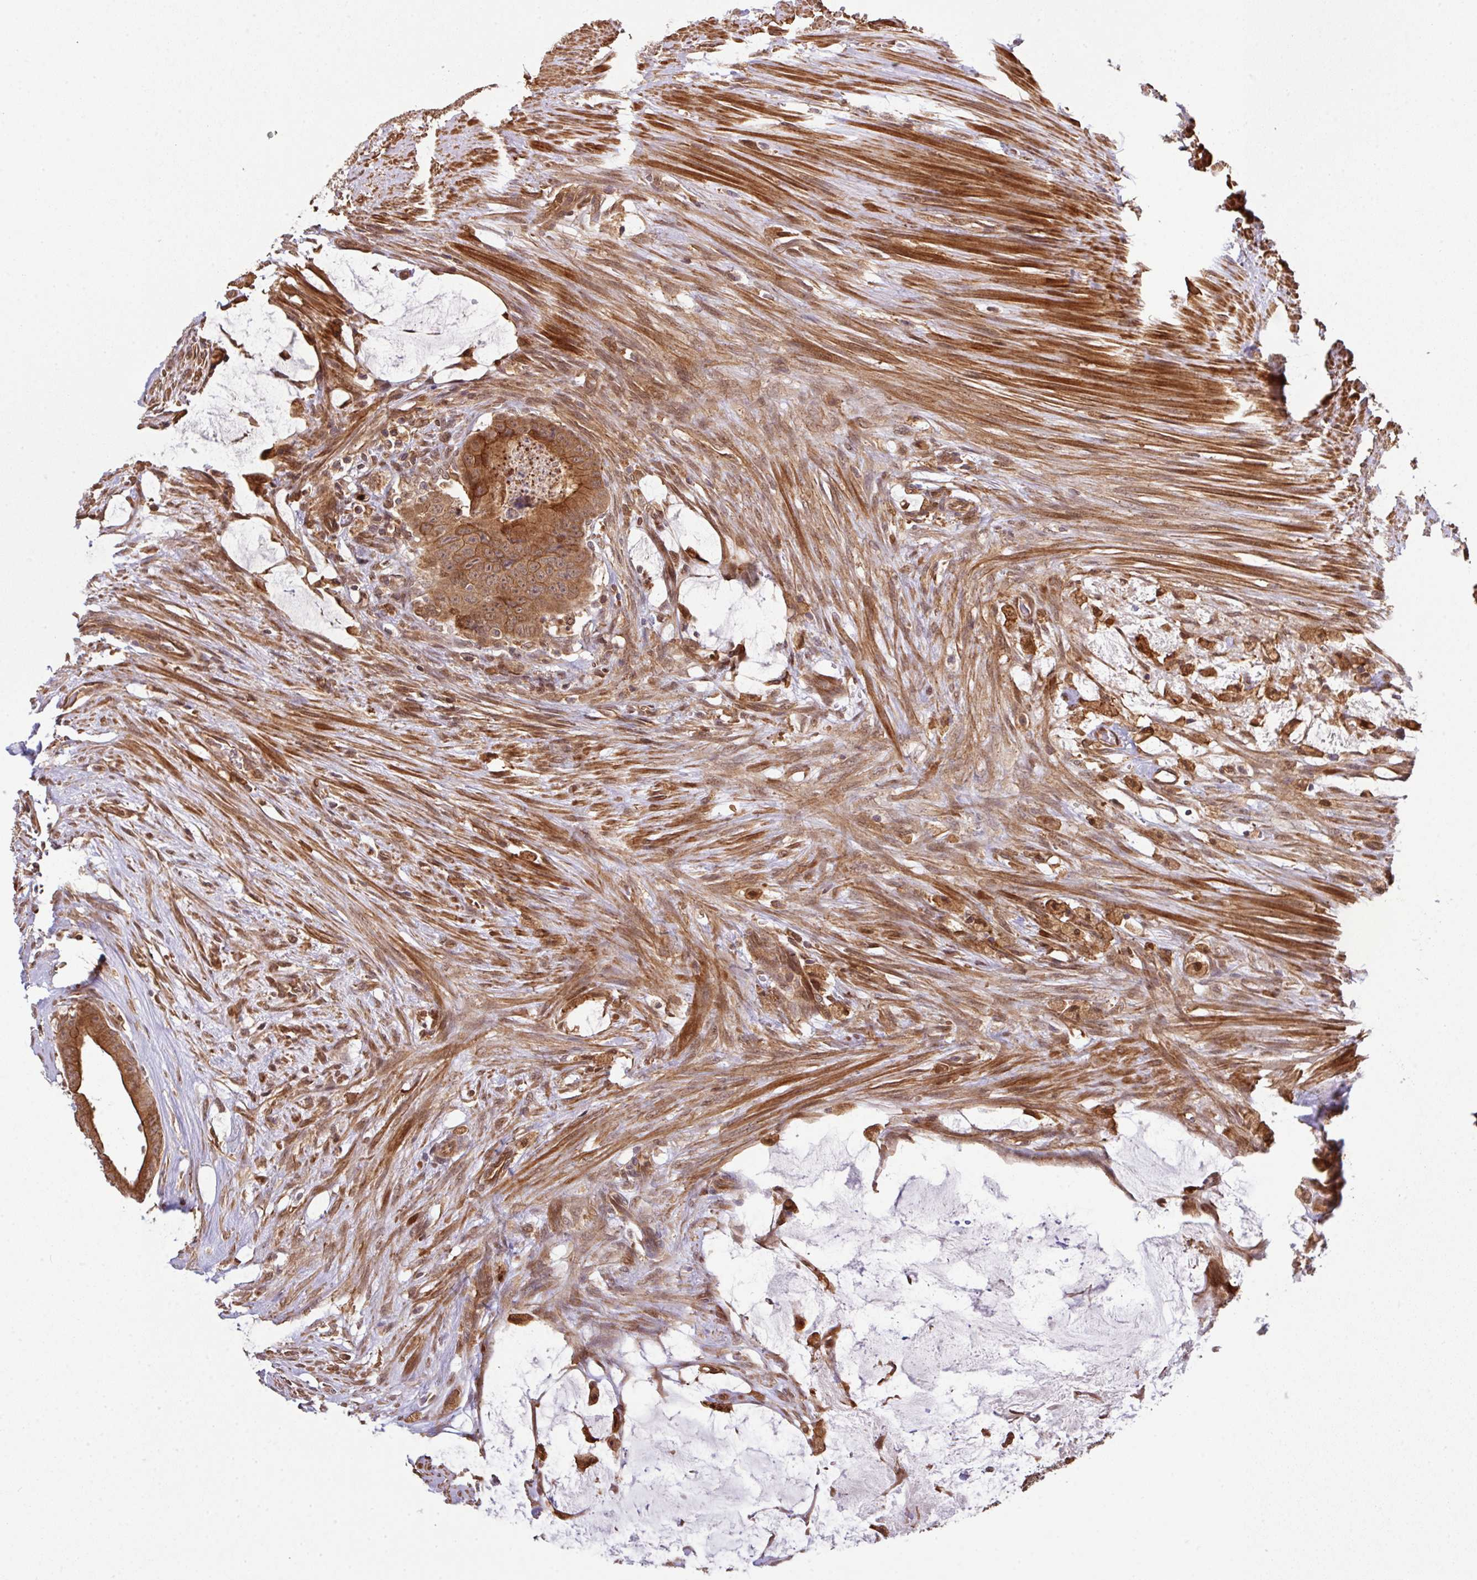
{"staining": {"intensity": "moderate", "quantity": ">75%", "location": "cytoplasmic/membranous,nuclear"}, "tissue": "colorectal cancer", "cell_type": "Tumor cells", "image_type": "cancer", "snomed": [{"axis": "morphology", "description": "Adenocarcinoma, NOS"}, {"axis": "topography", "description": "Rectum"}], "caption": "Immunohistochemical staining of colorectal cancer (adenocarcinoma) exhibits medium levels of moderate cytoplasmic/membranous and nuclear protein positivity in about >75% of tumor cells. (DAB (3,3'-diaminobenzidine) IHC, brown staining for protein, blue staining for nuclei).", "gene": "ARPIN", "patient": {"sex": "male", "age": 78}}